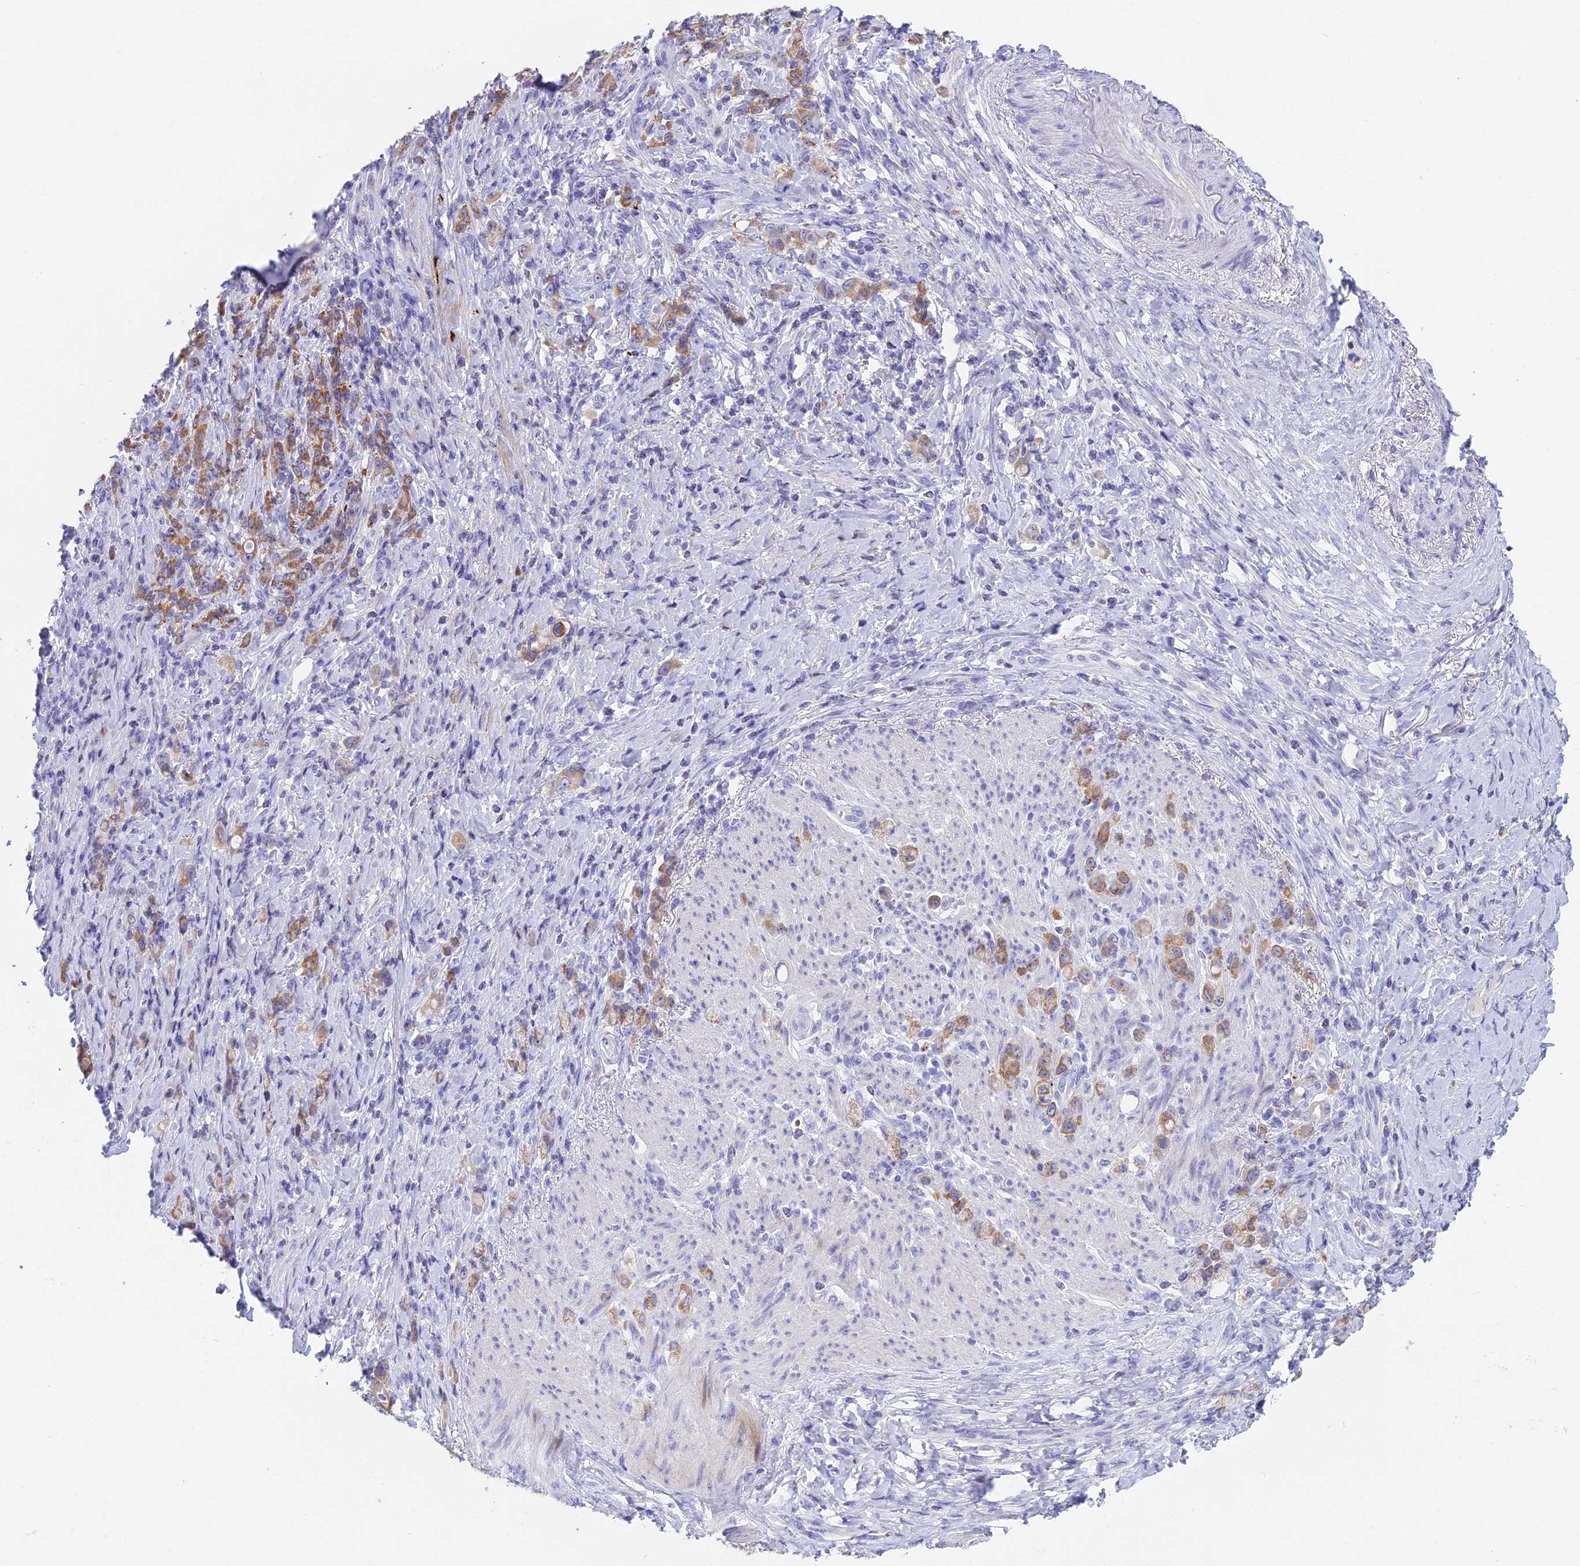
{"staining": {"intensity": "moderate", "quantity": ">75%", "location": "cytoplasmic/membranous"}, "tissue": "stomach cancer", "cell_type": "Tumor cells", "image_type": "cancer", "snomed": [{"axis": "morphology", "description": "Normal tissue, NOS"}, {"axis": "morphology", "description": "Adenocarcinoma, NOS"}, {"axis": "topography", "description": "Stomach"}], "caption": "A micrograph of human adenocarcinoma (stomach) stained for a protein shows moderate cytoplasmic/membranous brown staining in tumor cells.", "gene": "REXO5", "patient": {"sex": "female", "age": 79}}